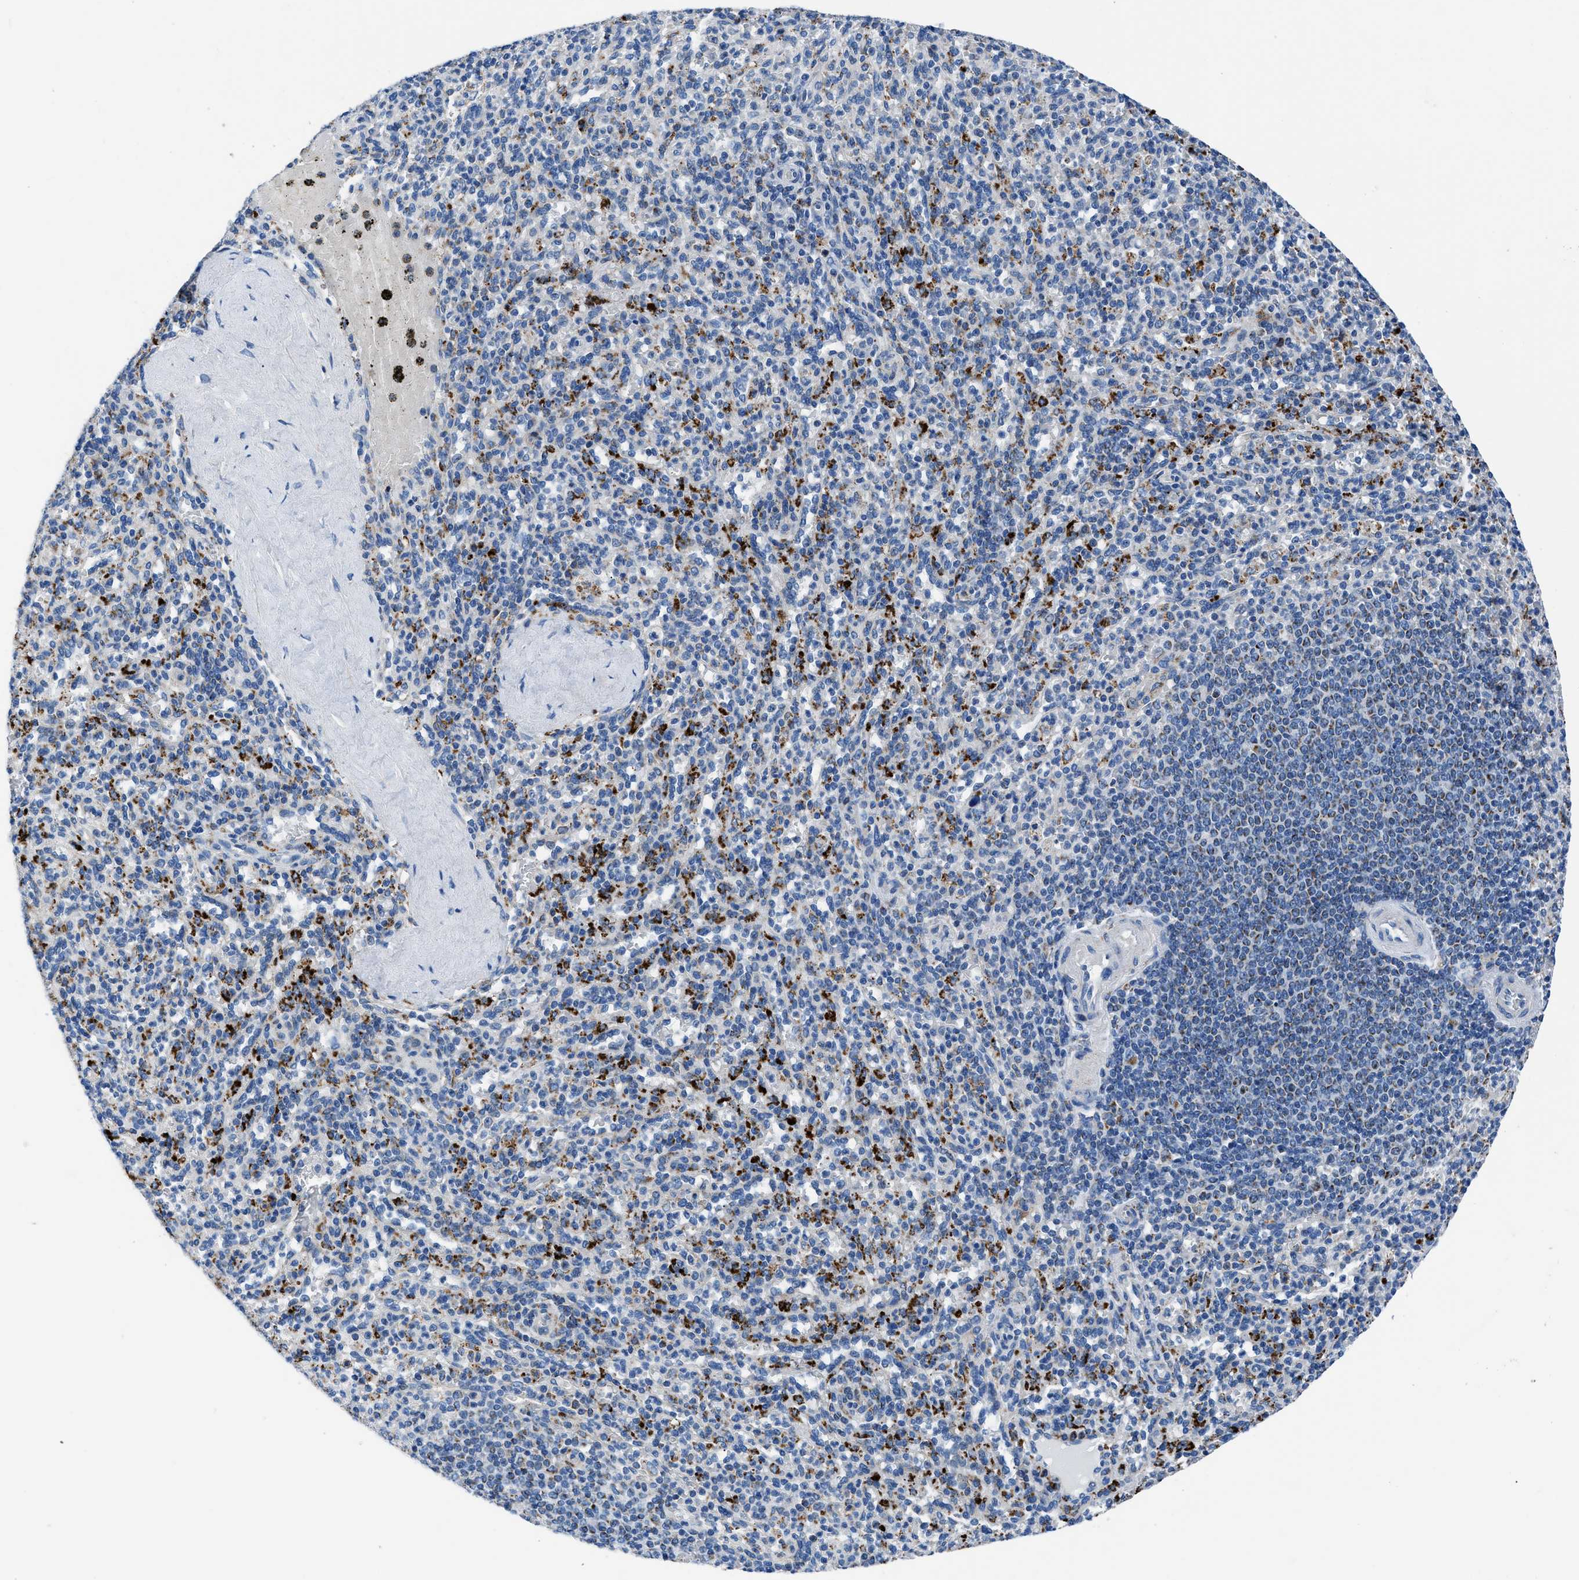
{"staining": {"intensity": "weak", "quantity": "<25%", "location": "cytoplasmic/membranous"}, "tissue": "spleen", "cell_type": "Cells in red pulp", "image_type": "normal", "snomed": [{"axis": "morphology", "description": "Normal tissue, NOS"}, {"axis": "topography", "description": "Spleen"}], "caption": "Cells in red pulp show no significant protein staining in benign spleen. Nuclei are stained in blue.", "gene": "ZDHHC3", "patient": {"sex": "male", "age": 36}}